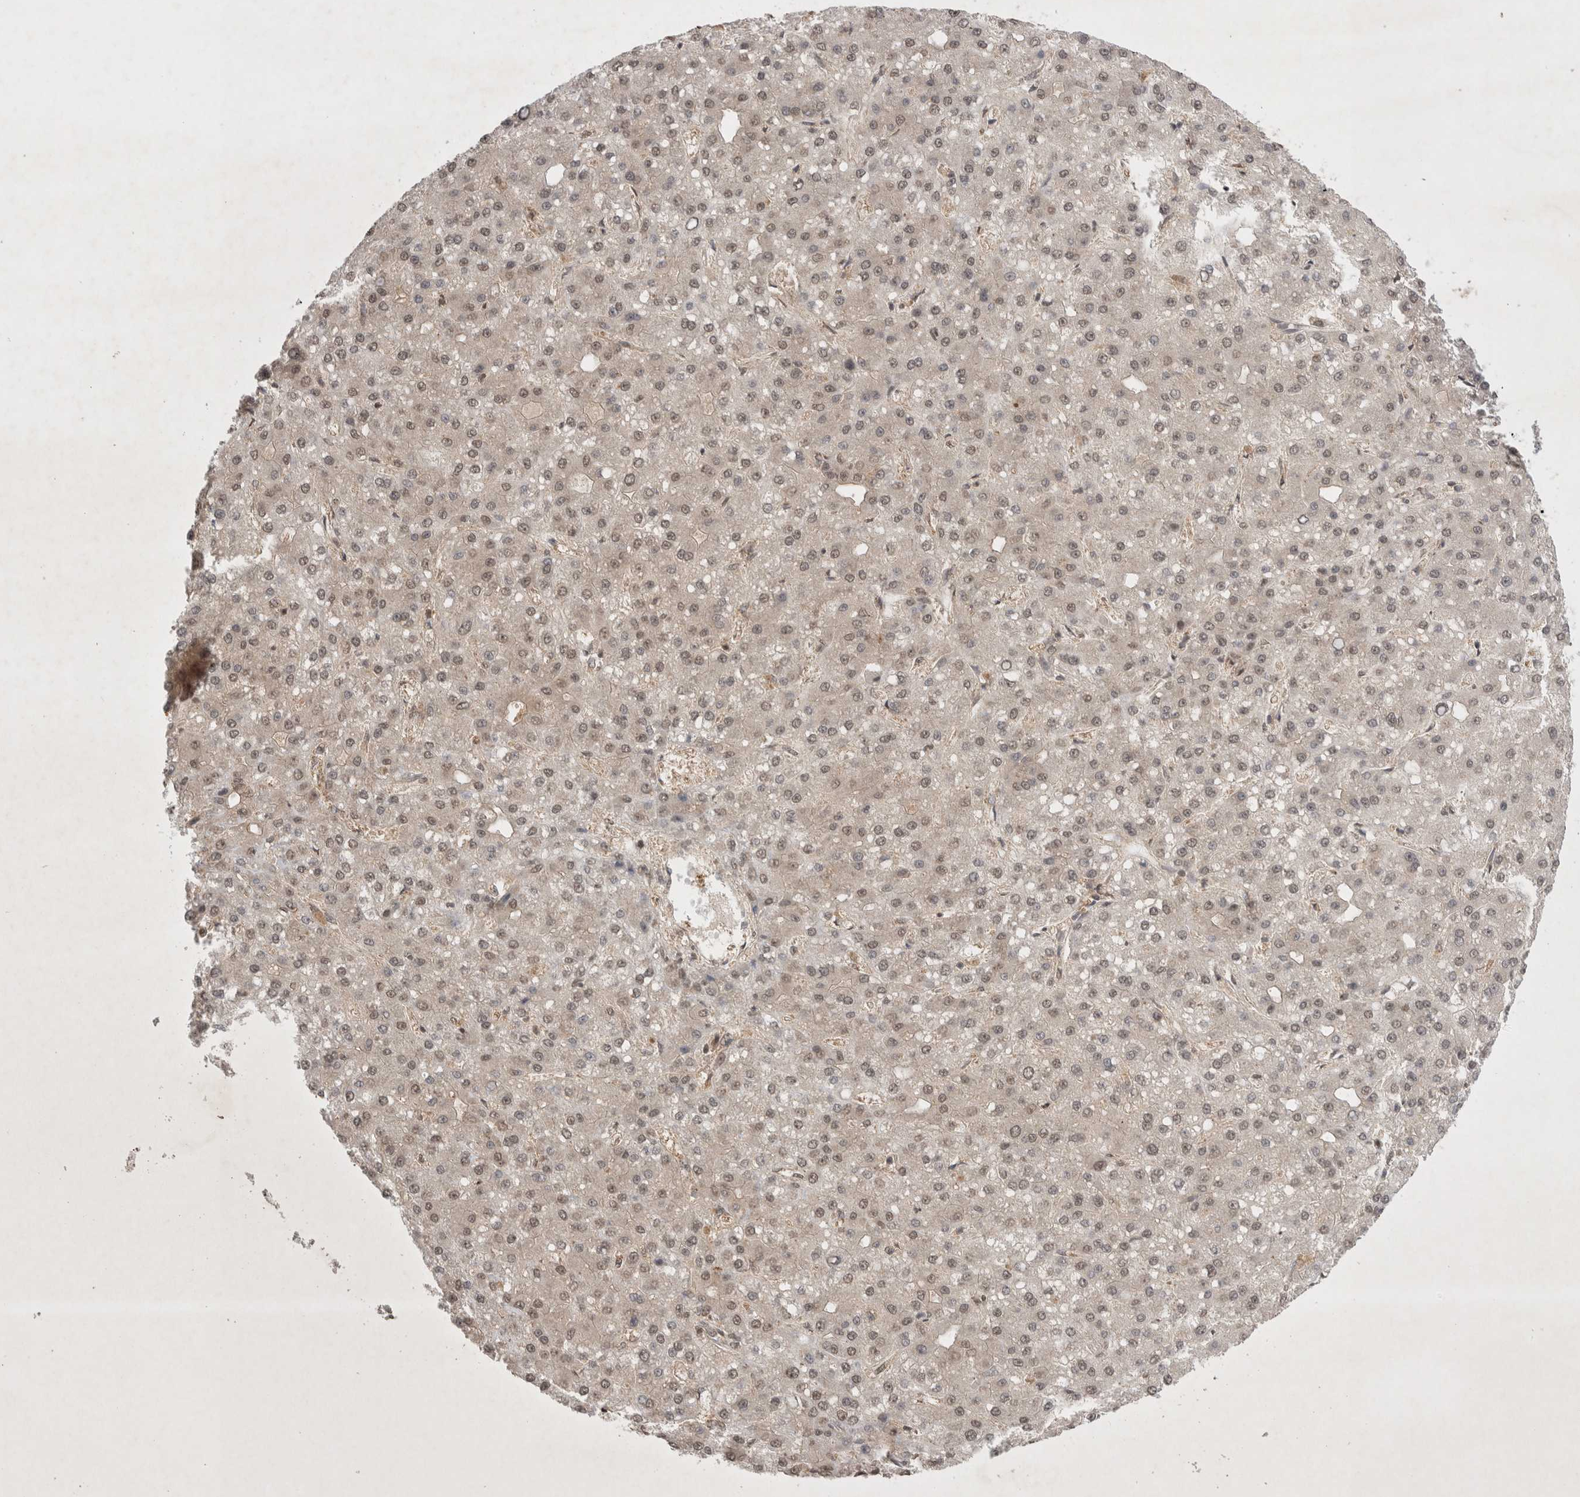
{"staining": {"intensity": "weak", "quantity": "25%-75%", "location": "cytoplasmic/membranous,nuclear"}, "tissue": "liver cancer", "cell_type": "Tumor cells", "image_type": "cancer", "snomed": [{"axis": "morphology", "description": "Carcinoma, Hepatocellular, NOS"}, {"axis": "topography", "description": "Liver"}], "caption": "Weak cytoplasmic/membranous and nuclear positivity for a protein is present in approximately 25%-75% of tumor cells of liver cancer using IHC.", "gene": "WIPF2", "patient": {"sex": "male", "age": 67}}